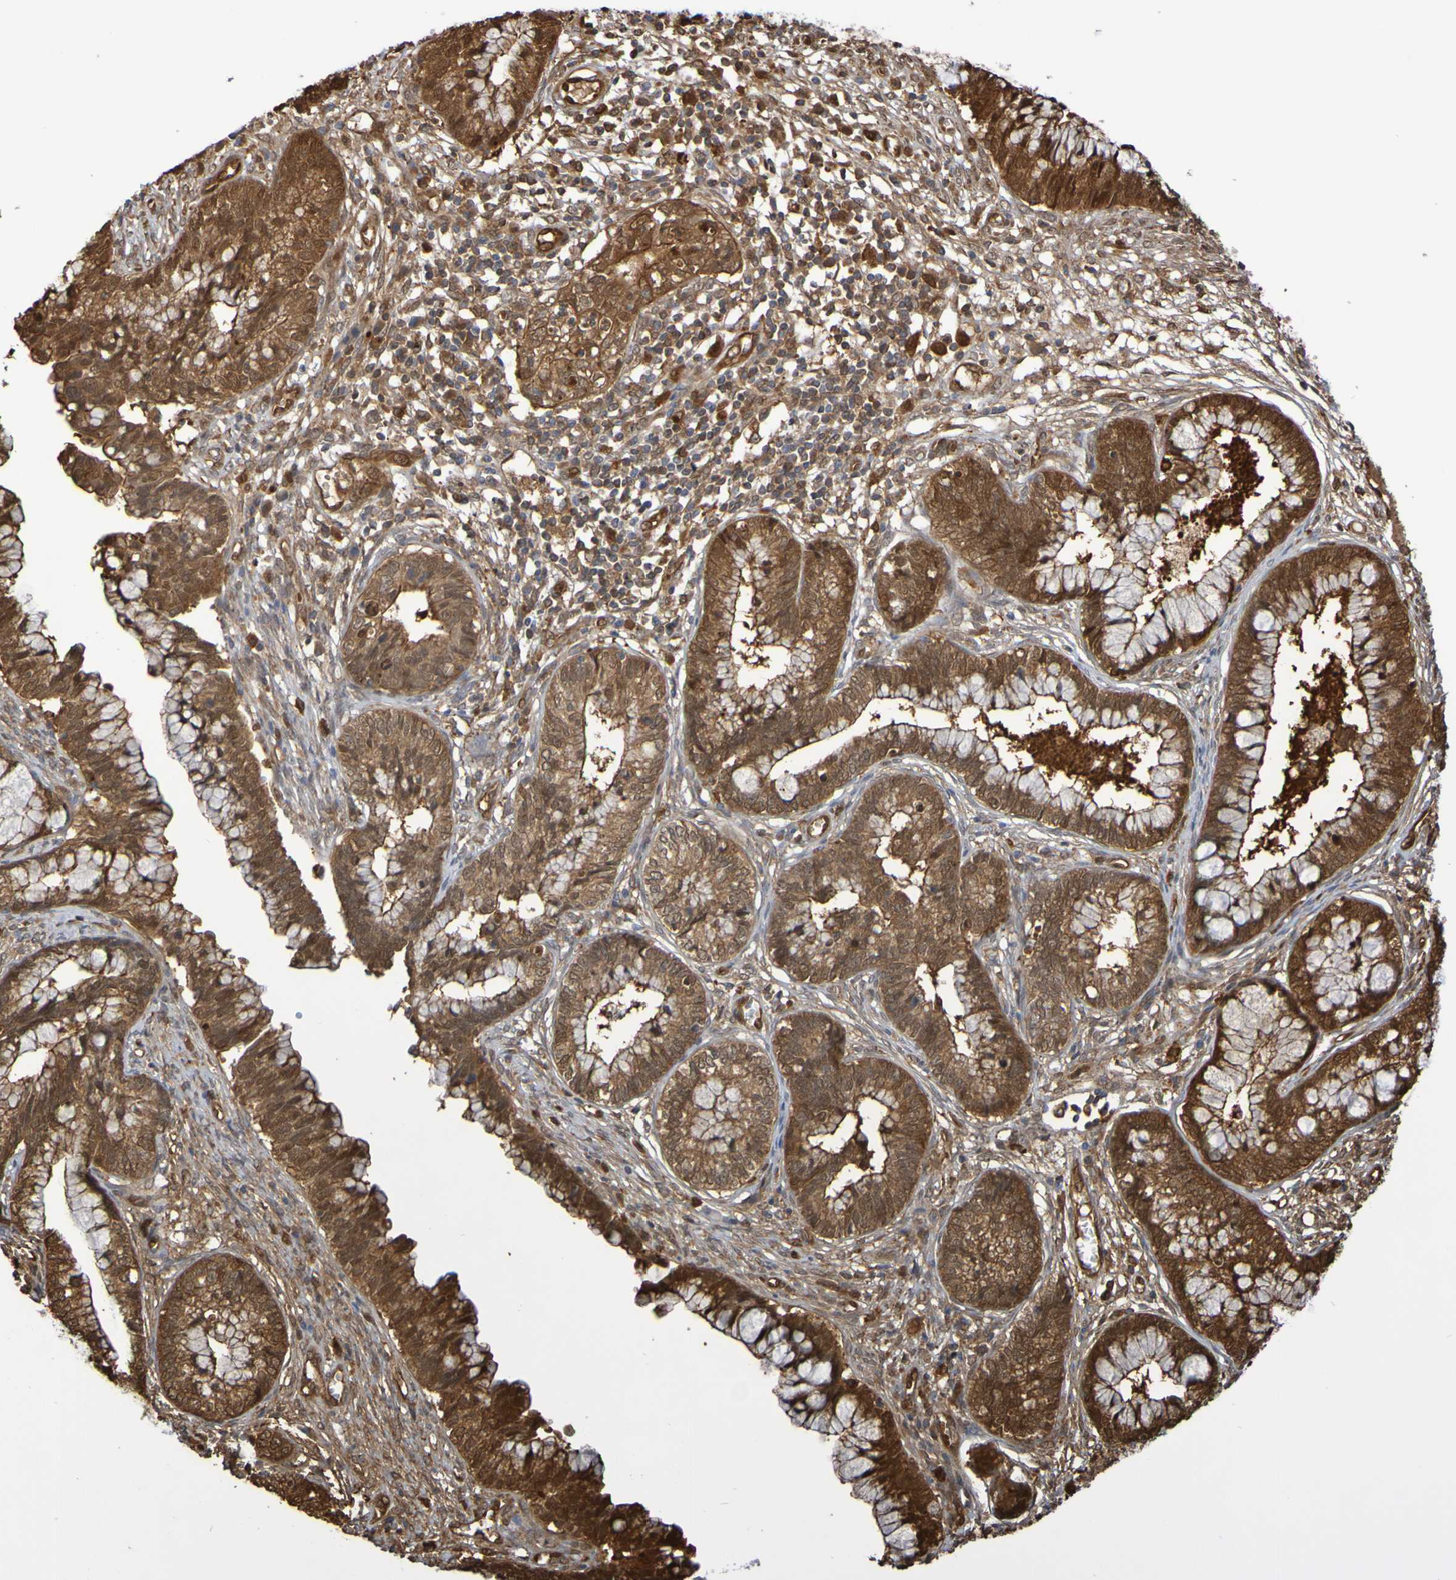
{"staining": {"intensity": "strong", "quantity": ">75%", "location": "cytoplasmic/membranous,nuclear"}, "tissue": "cervical cancer", "cell_type": "Tumor cells", "image_type": "cancer", "snomed": [{"axis": "morphology", "description": "Adenocarcinoma, NOS"}, {"axis": "topography", "description": "Cervix"}], "caption": "A photomicrograph of cervical adenocarcinoma stained for a protein demonstrates strong cytoplasmic/membranous and nuclear brown staining in tumor cells.", "gene": "SERPINB6", "patient": {"sex": "female", "age": 44}}